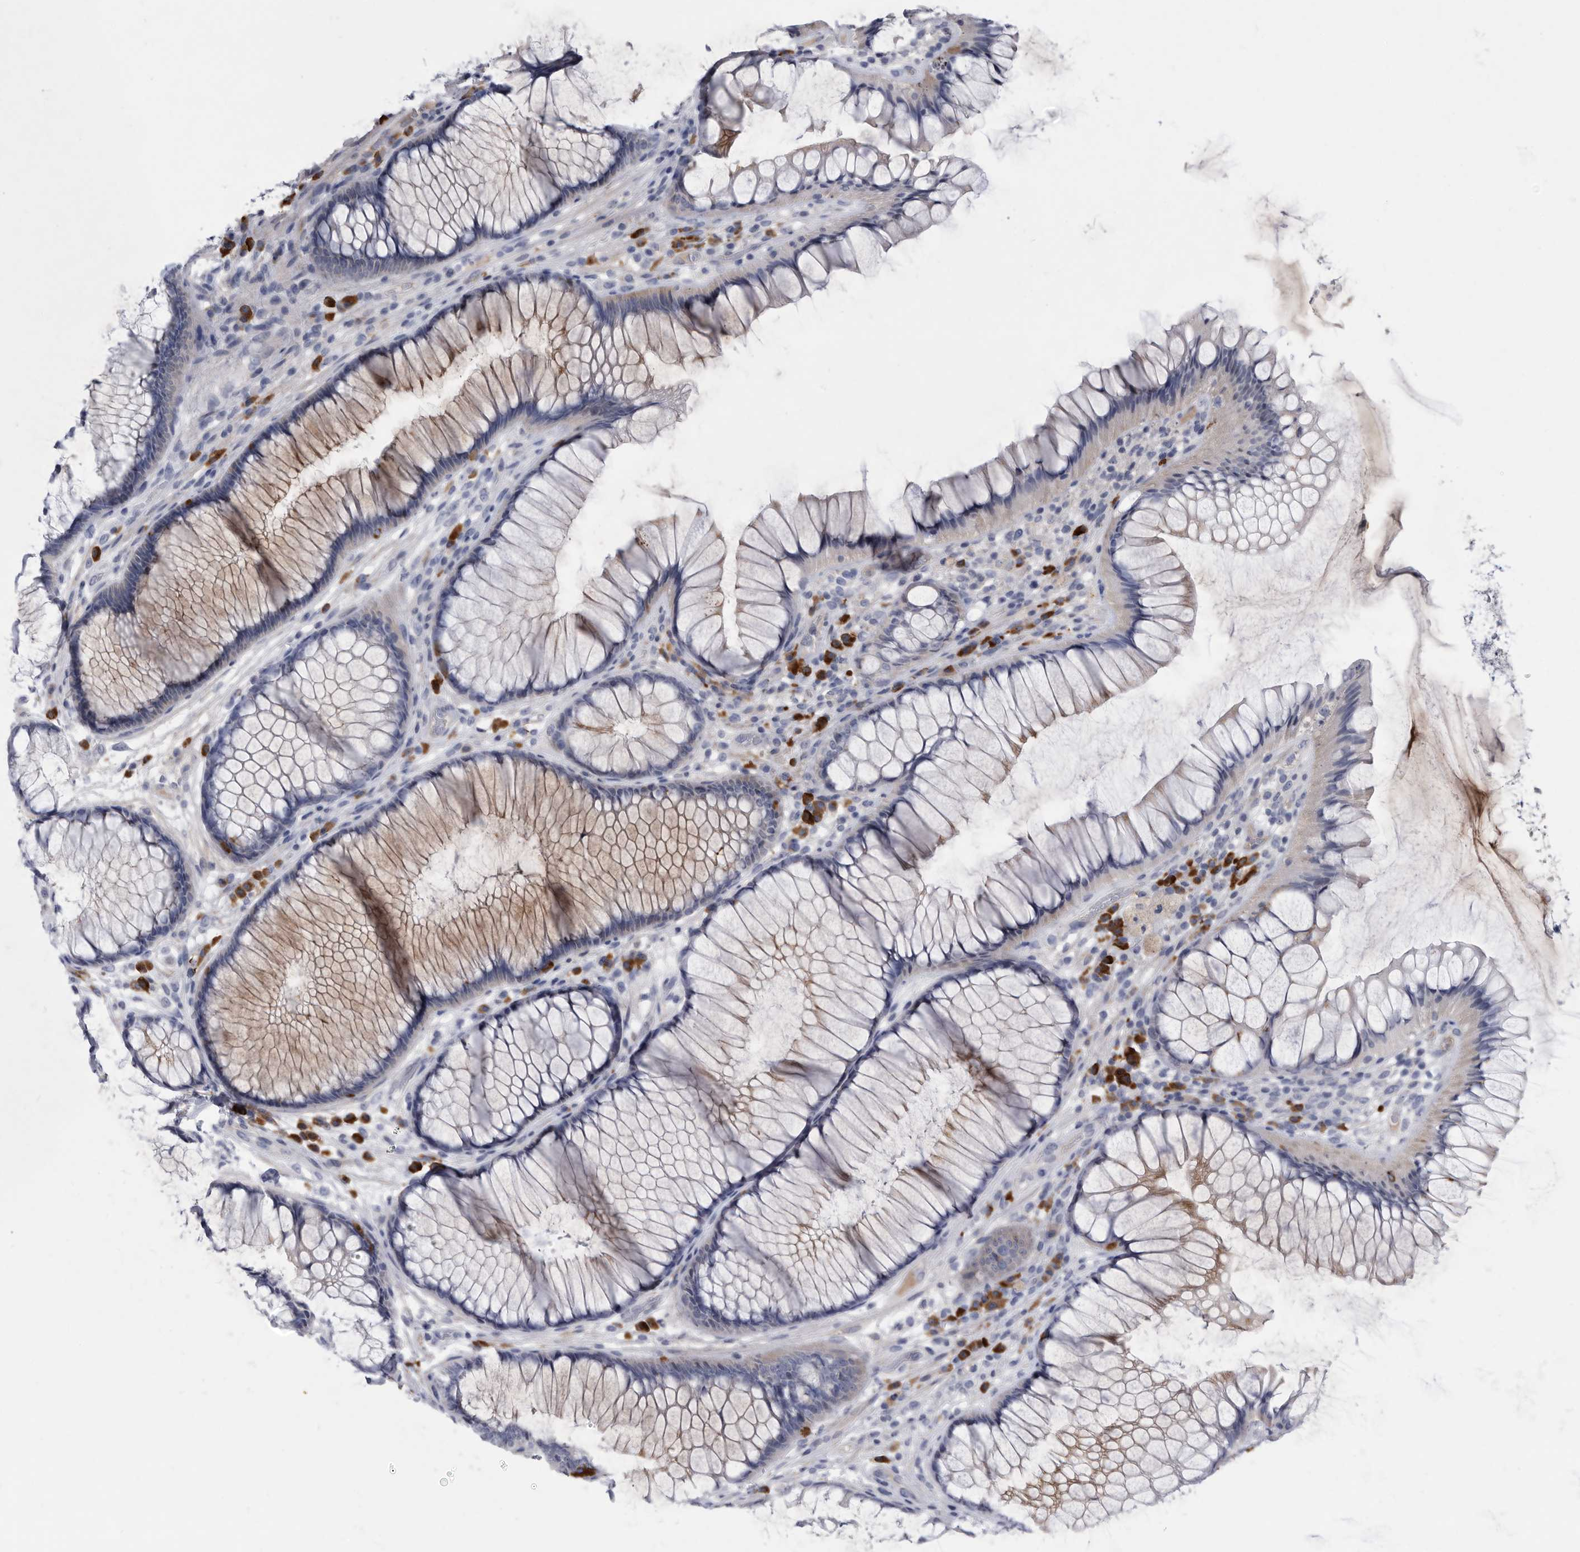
{"staining": {"intensity": "weak", "quantity": "<25%", "location": "cytoplasmic/membranous"}, "tissue": "rectum", "cell_type": "Glandular cells", "image_type": "normal", "snomed": [{"axis": "morphology", "description": "Normal tissue, NOS"}, {"axis": "topography", "description": "Rectum"}], "caption": "An immunohistochemistry (IHC) micrograph of benign rectum is shown. There is no staining in glandular cells of rectum. (DAB IHC visualized using brightfield microscopy, high magnification).", "gene": "BTBD6", "patient": {"sex": "male", "age": 51}}